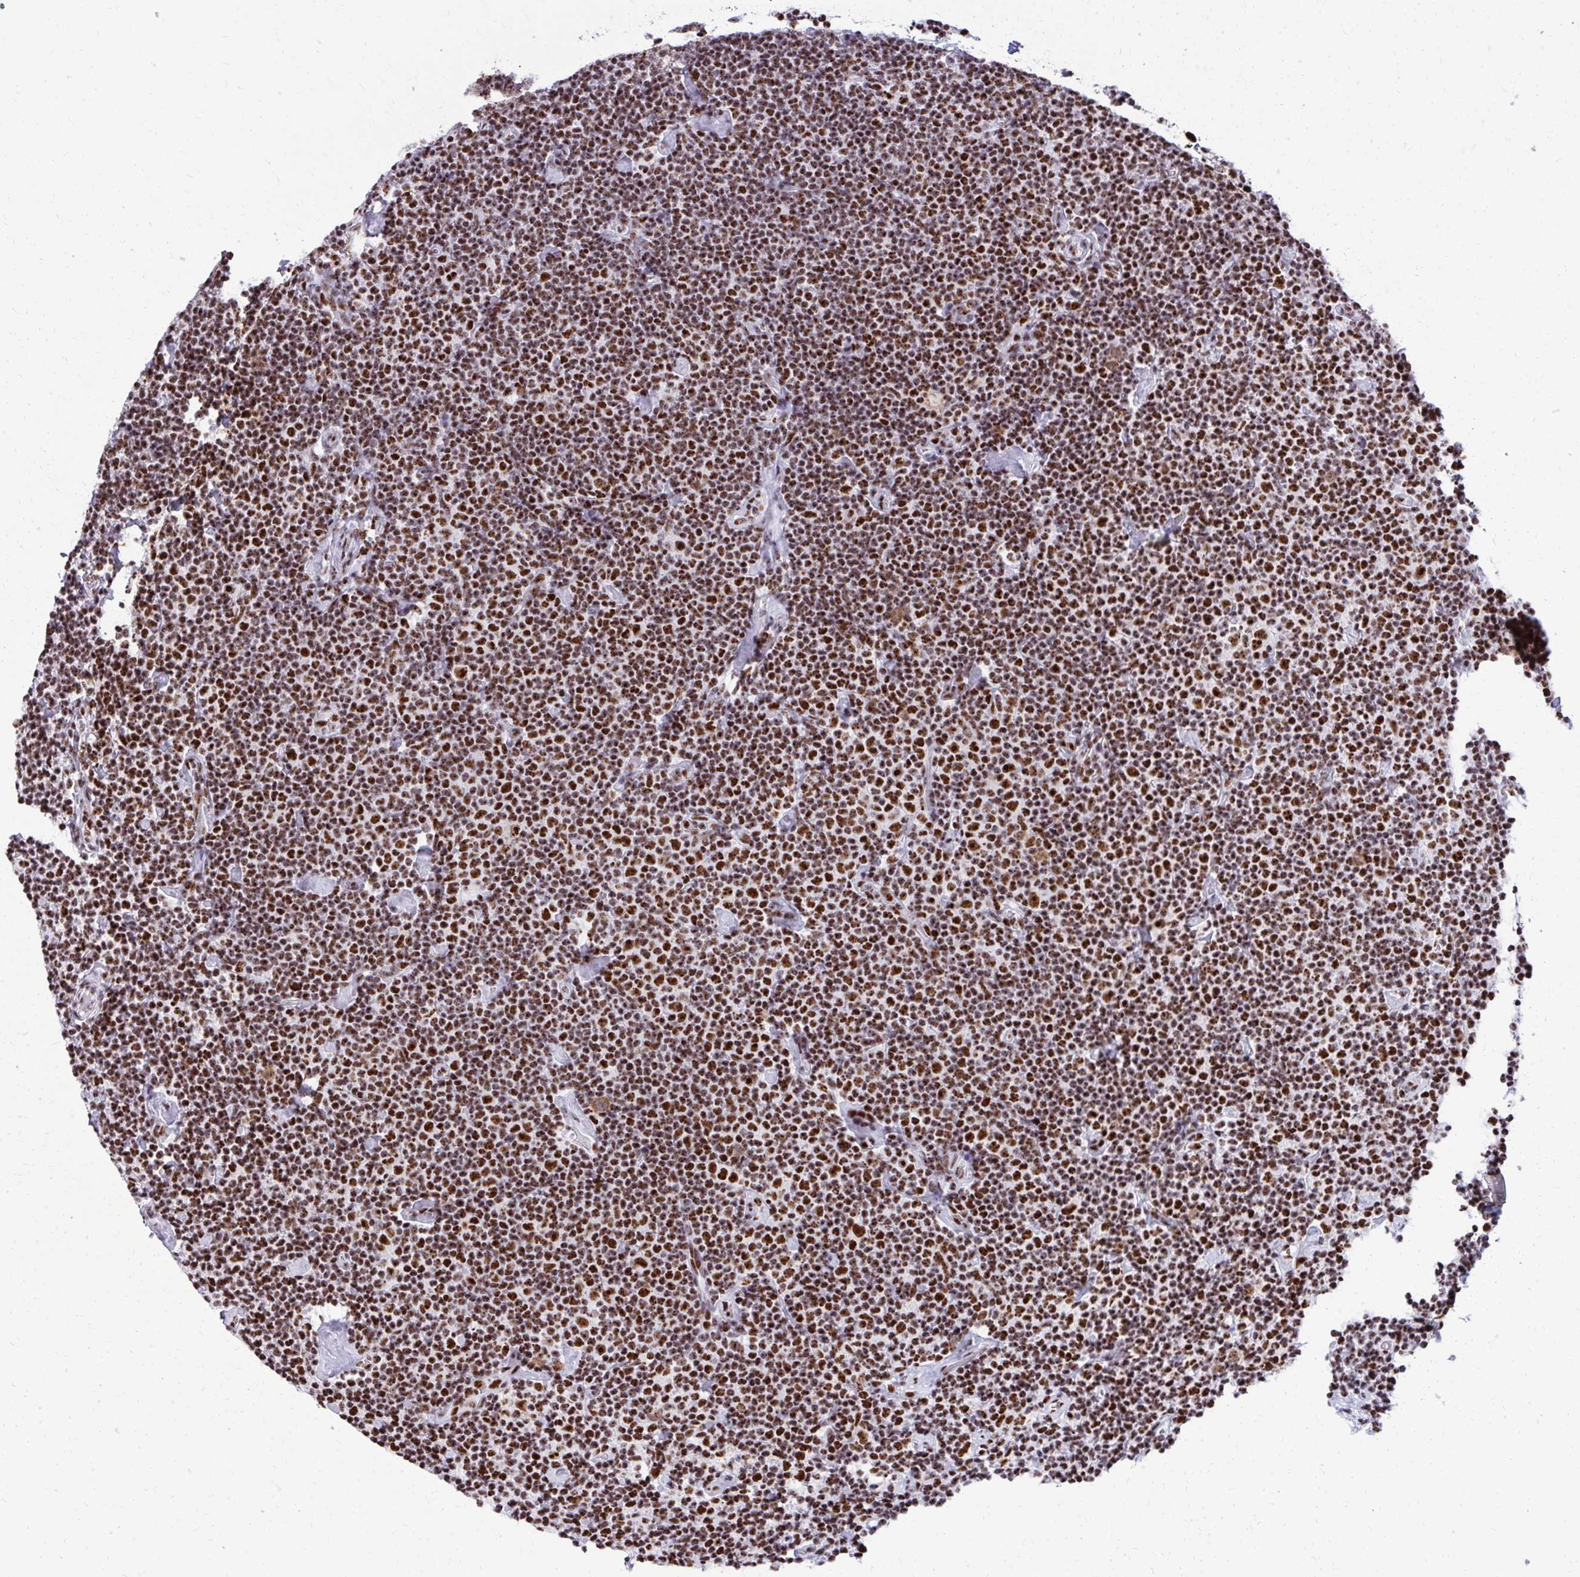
{"staining": {"intensity": "strong", "quantity": ">75%", "location": "nuclear"}, "tissue": "lymphoma", "cell_type": "Tumor cells", "image_type": "cancer", "snomed": [{"axis": "morphology", "description": "Malignant lymphoma, non-Hodgkin's type, Low grade"}, {"axis": "topography", "description": "Lymph node"}], "caption": "Low-grade malignant lymphoma, non-Hodgkin's type was stained to show a protein in brown. There is high levels of strong nuclear staining in about >75% of tumor cells.", "gene": "PELP1", "patient": {"sex": "male", "age": 81}}